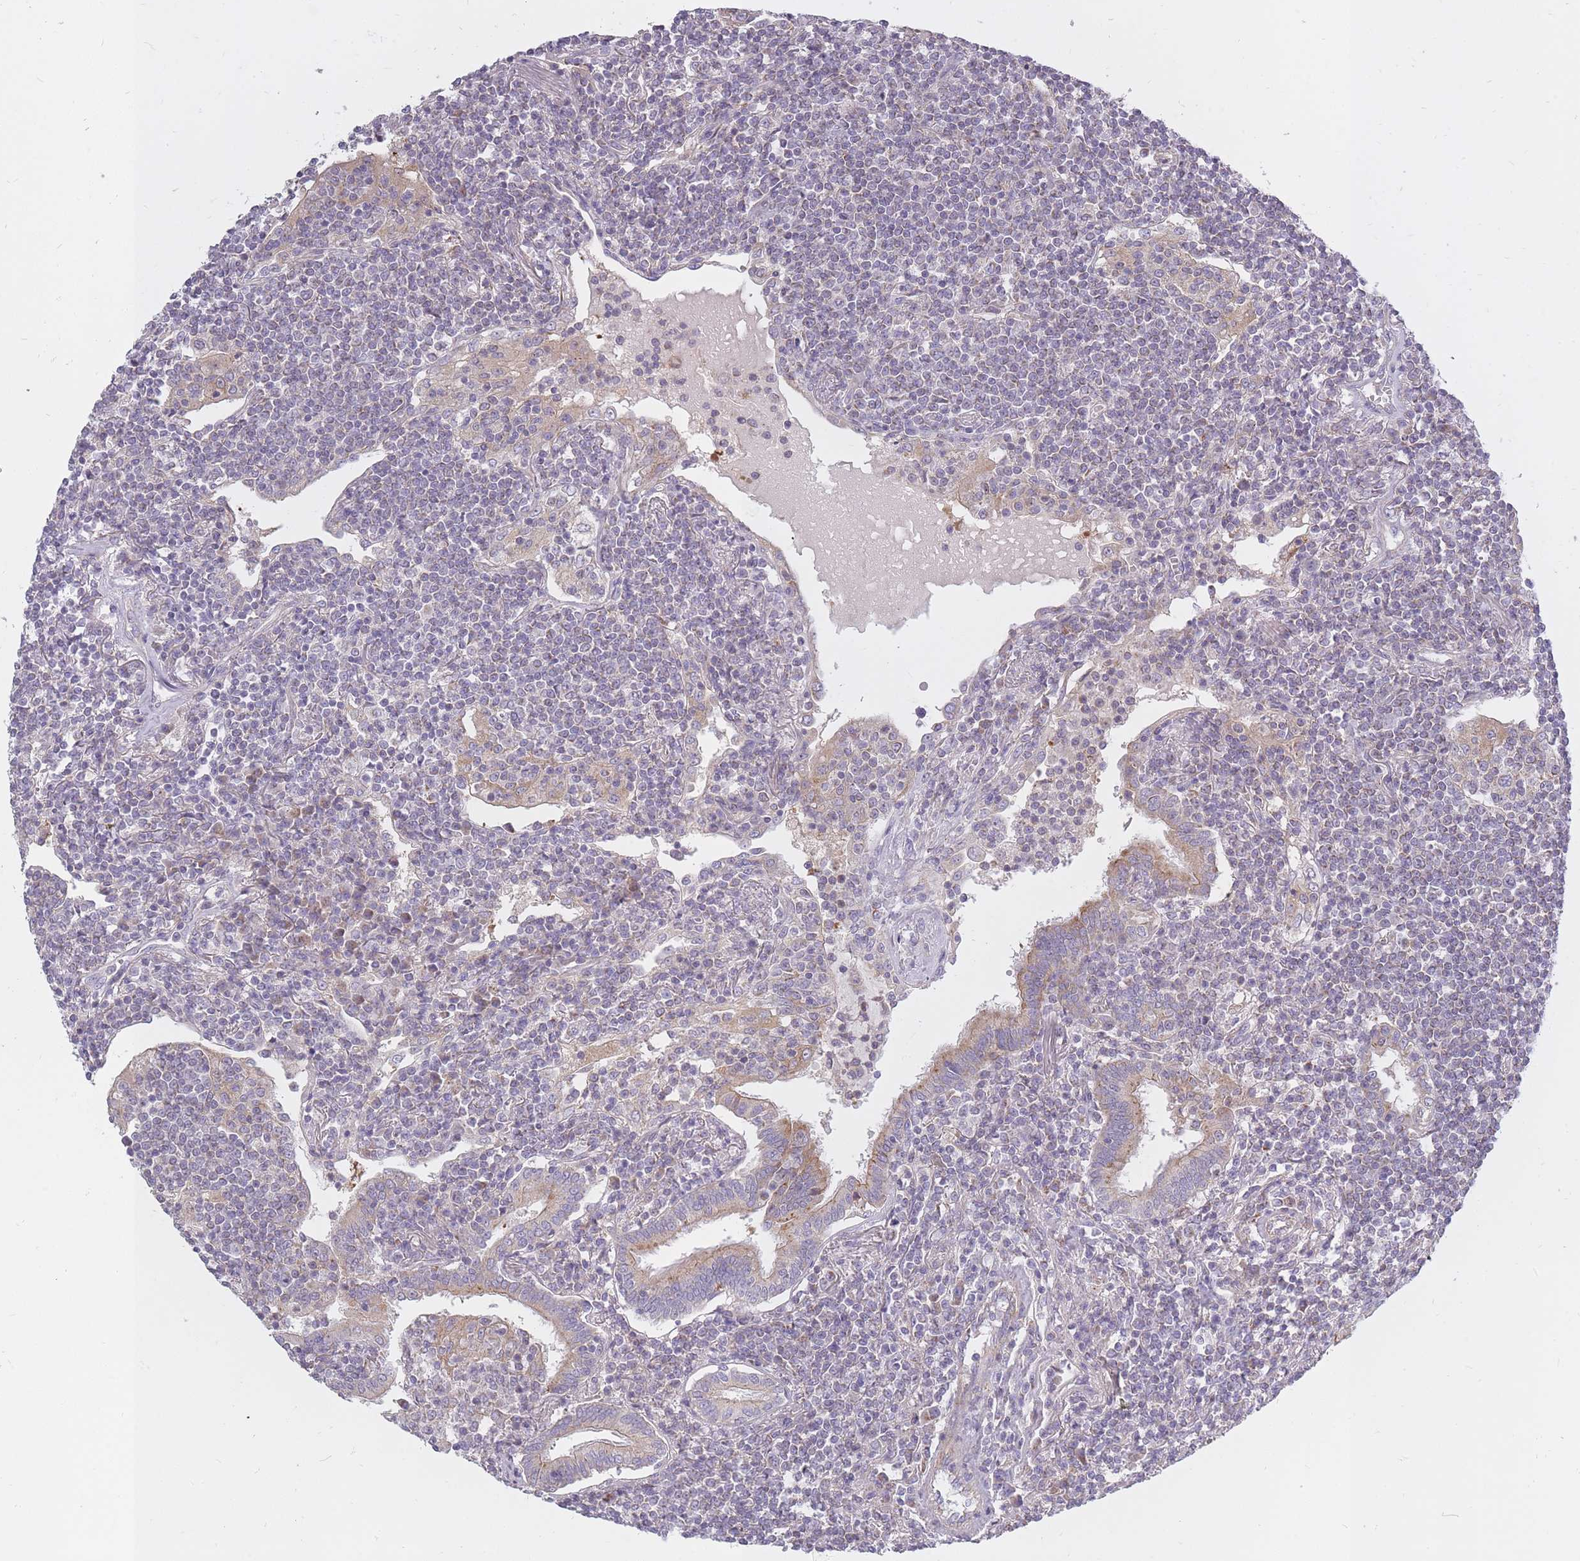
{"staining": {"intensity": "negative", "quantity": "none", "location": "none"}, "tissue": "lymphoma", "cell_type": "Tumor cells", "image_type": "cancer", "snomed": [{"axis": "morphology", "description": "Malignant lymphoma, non-Hodgkin's type, Low grade"}, {"axis": "topography", "description": "Lung"}], "caption": "Lymphoma was stained to show a protein in brown. There is no significant expression in tumor cells.", "gene": "ALKBH4", "patient": {"sex": "female", "age": 71}}